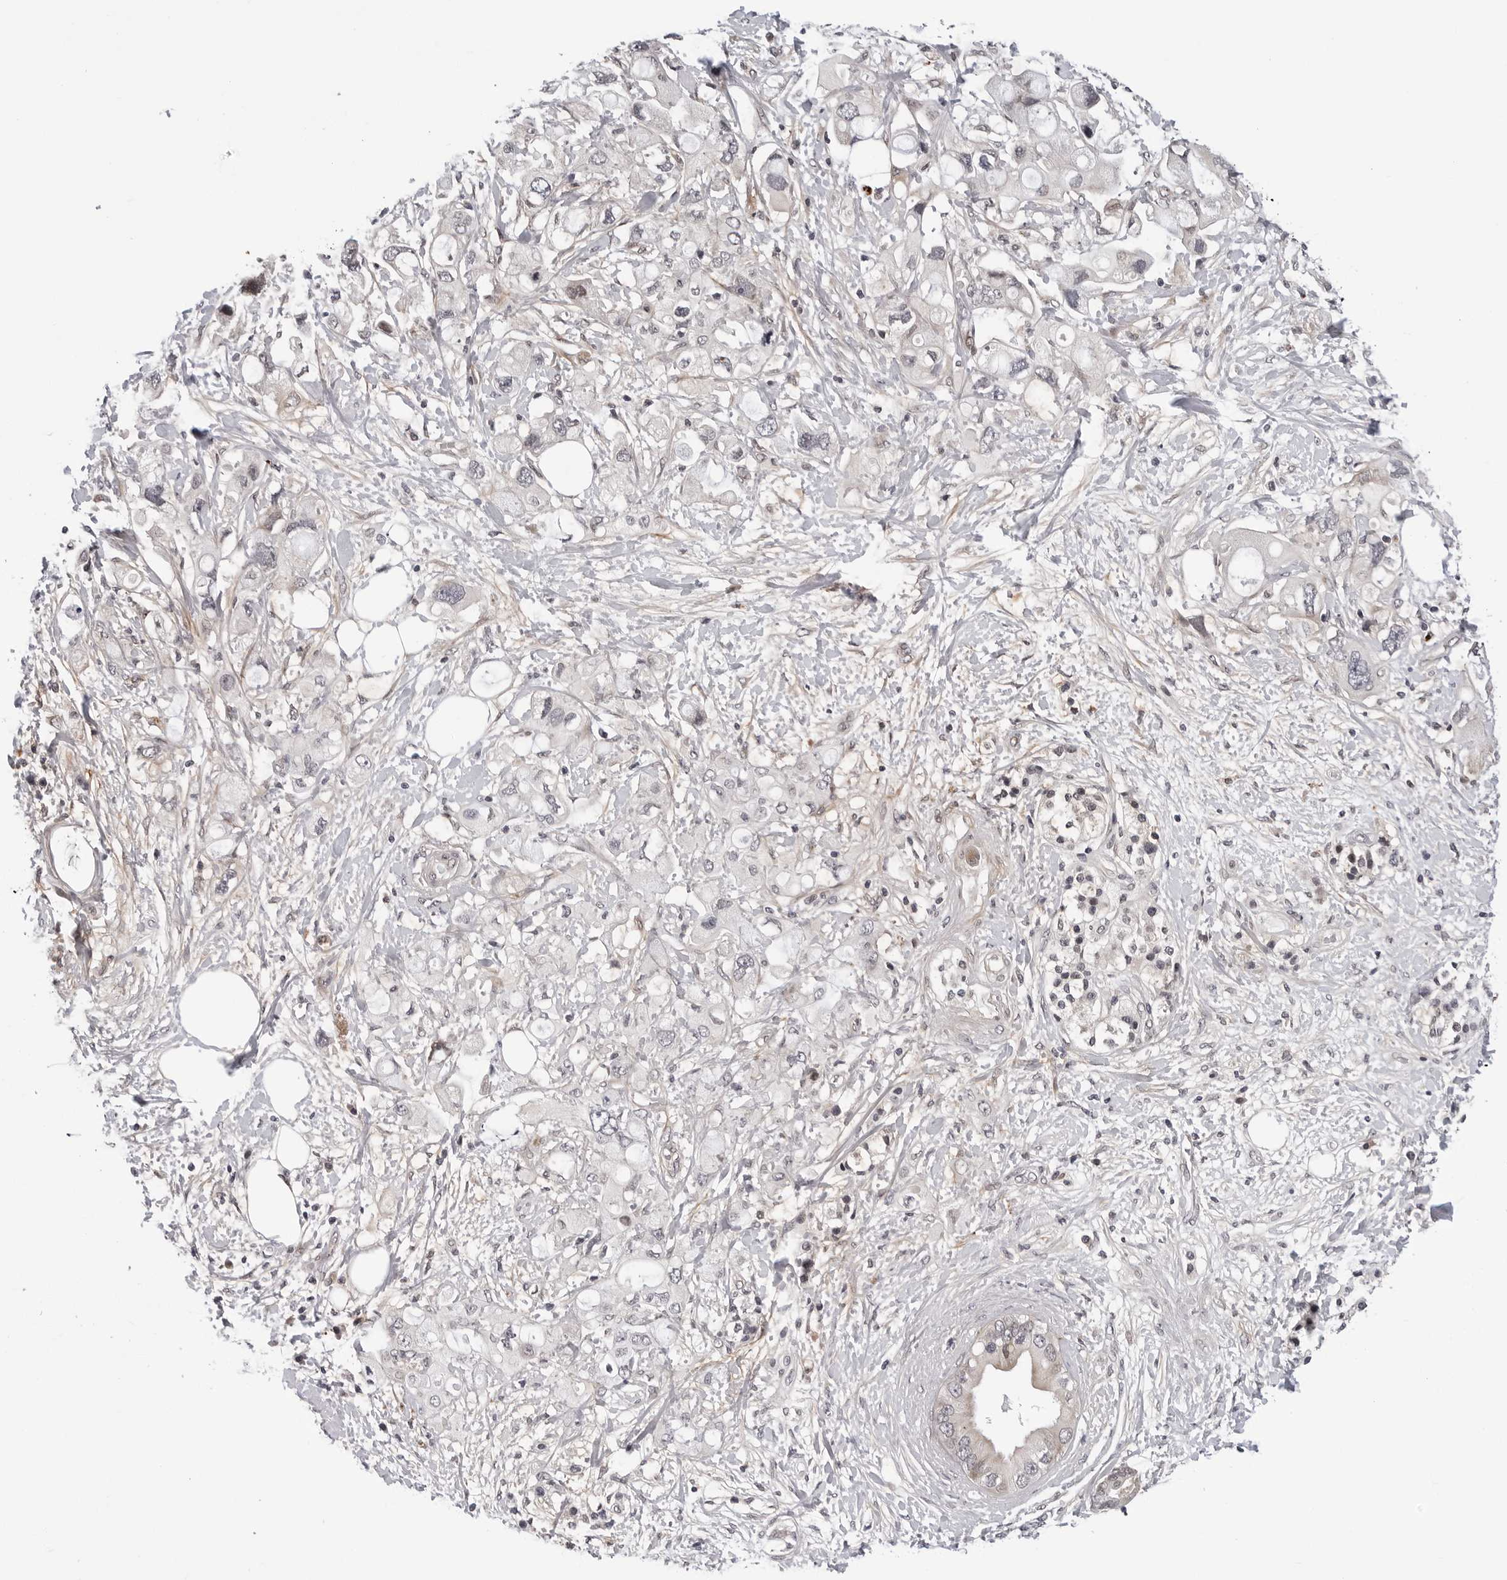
{"staining": {"intensity": "negative", "quantity": "none", "location": "none"}, "tissue": "pancreatic cancer", "cell_type": "Tumor cells", "image_type": "cancer", "snomed": [{"axis": "morphology", "description": "Adenocarcinoma, NOS"}, {"axis": "topography", "description": "Pancreas"}], "caption": "The immunohistochemistry micrograph has no significant staining in tumor cells of pancreatic cancer (adenocarcinoma) tissue. The staining was performed using DAB to visualize the protein expression in brown, while the nuclei were stained in blue with hematoxylin (Magnification: 20x).", "gene": "KIAA1614", "patient": {"sex": "female", "age": 56}}